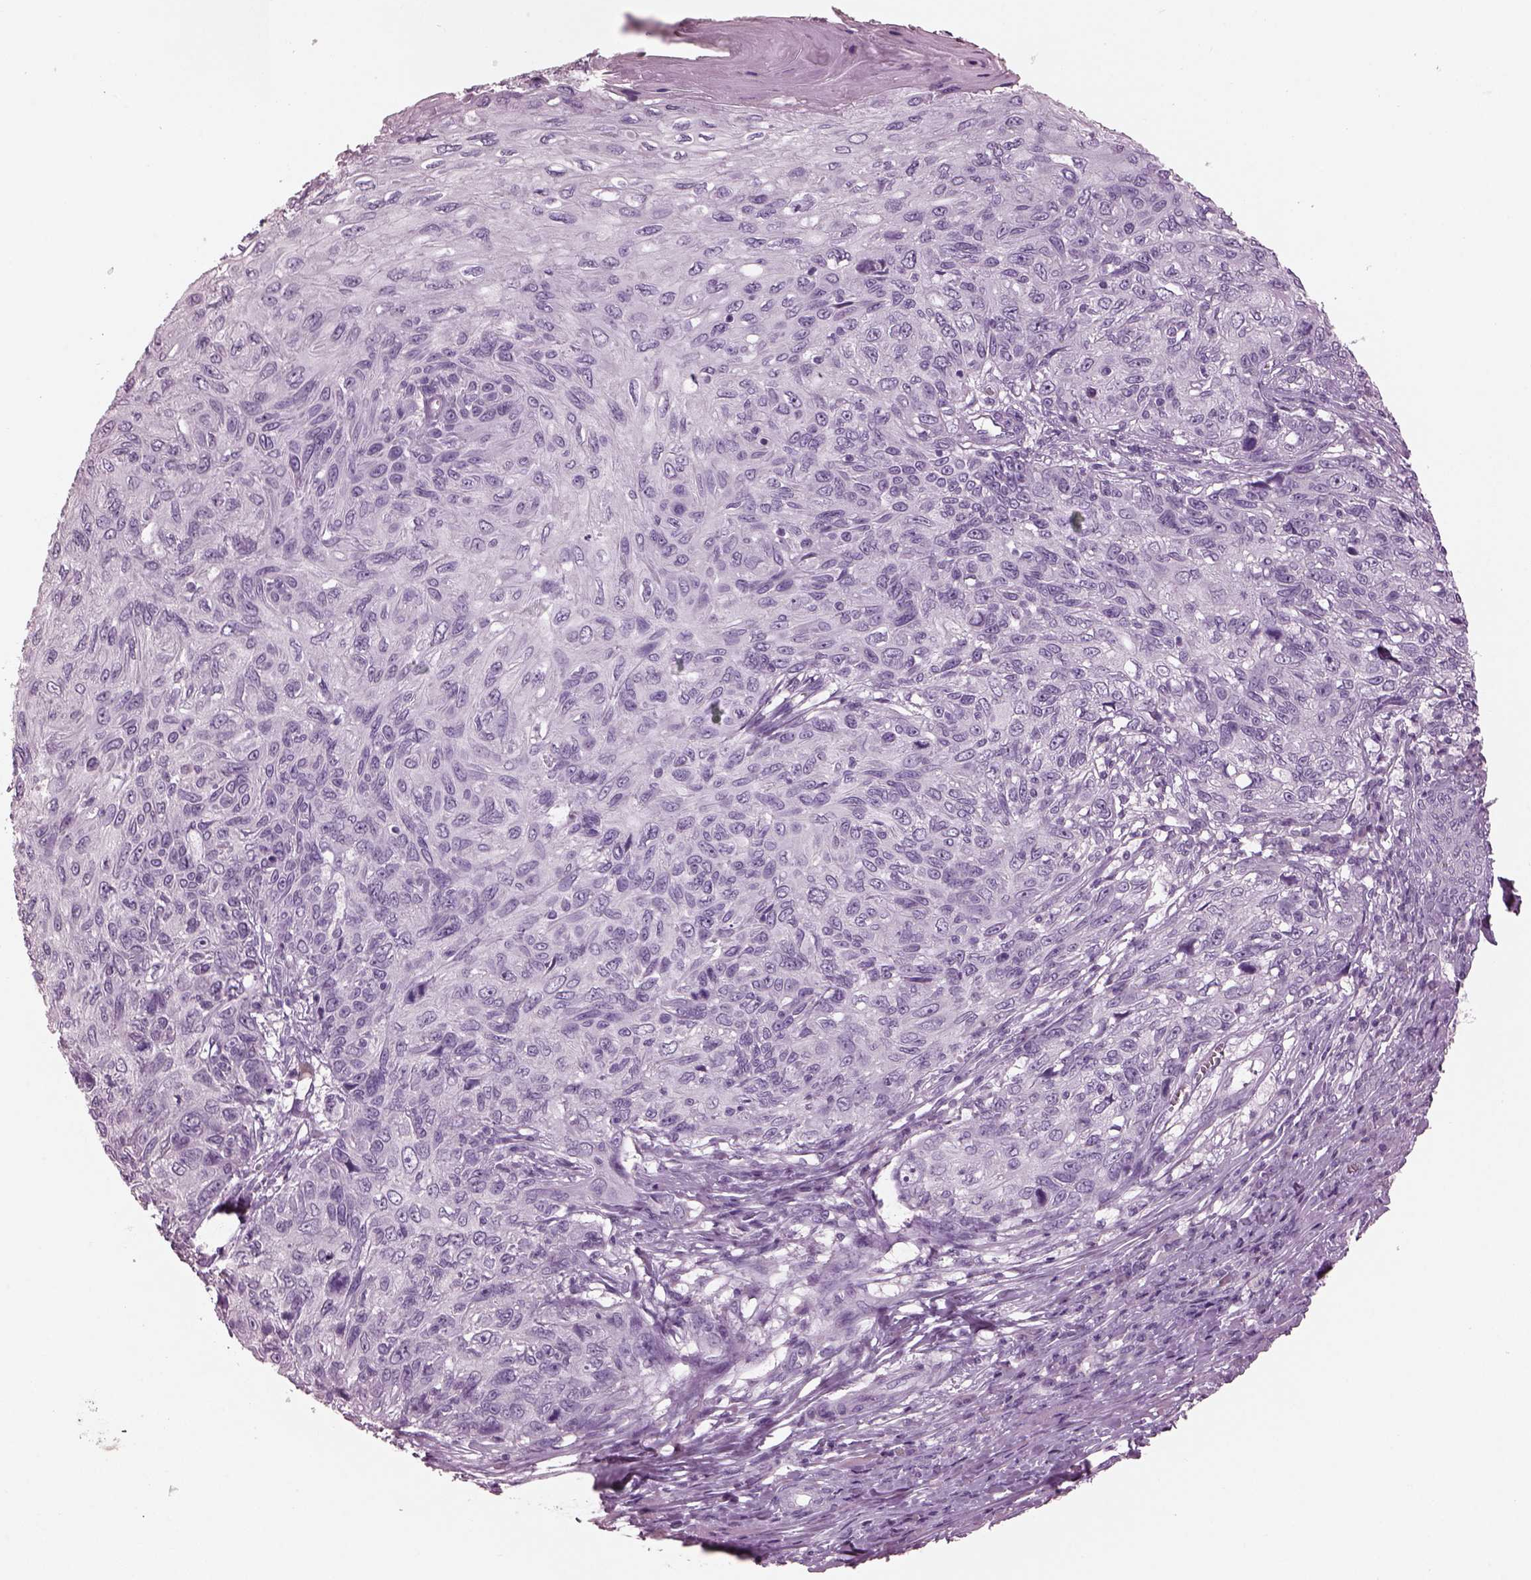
{"staining": {"intensity": "negative", "quantity": "none", "location": "none"}, "tissue": "skin cancer", "cell_type": "Tumor cells", "image_type": "cancer", "snomed": [{"axis": "morphology", "description": "Squamous cell carcinoma, NOS"}, {"axis": "topography", "description": "Skin"}], "caption": "Skin cancer (squamous cell carcinoma) was stained to show a protein in brown. There is no significant staining in tumor cells. The staining was performed using DAB to visualize the protein expression in brown, while the nuclei were stained in blue with hematoxylin (Magnification: 20x).", "gene": "PACRG", "patient": {"sex": "male", "age": 92}}